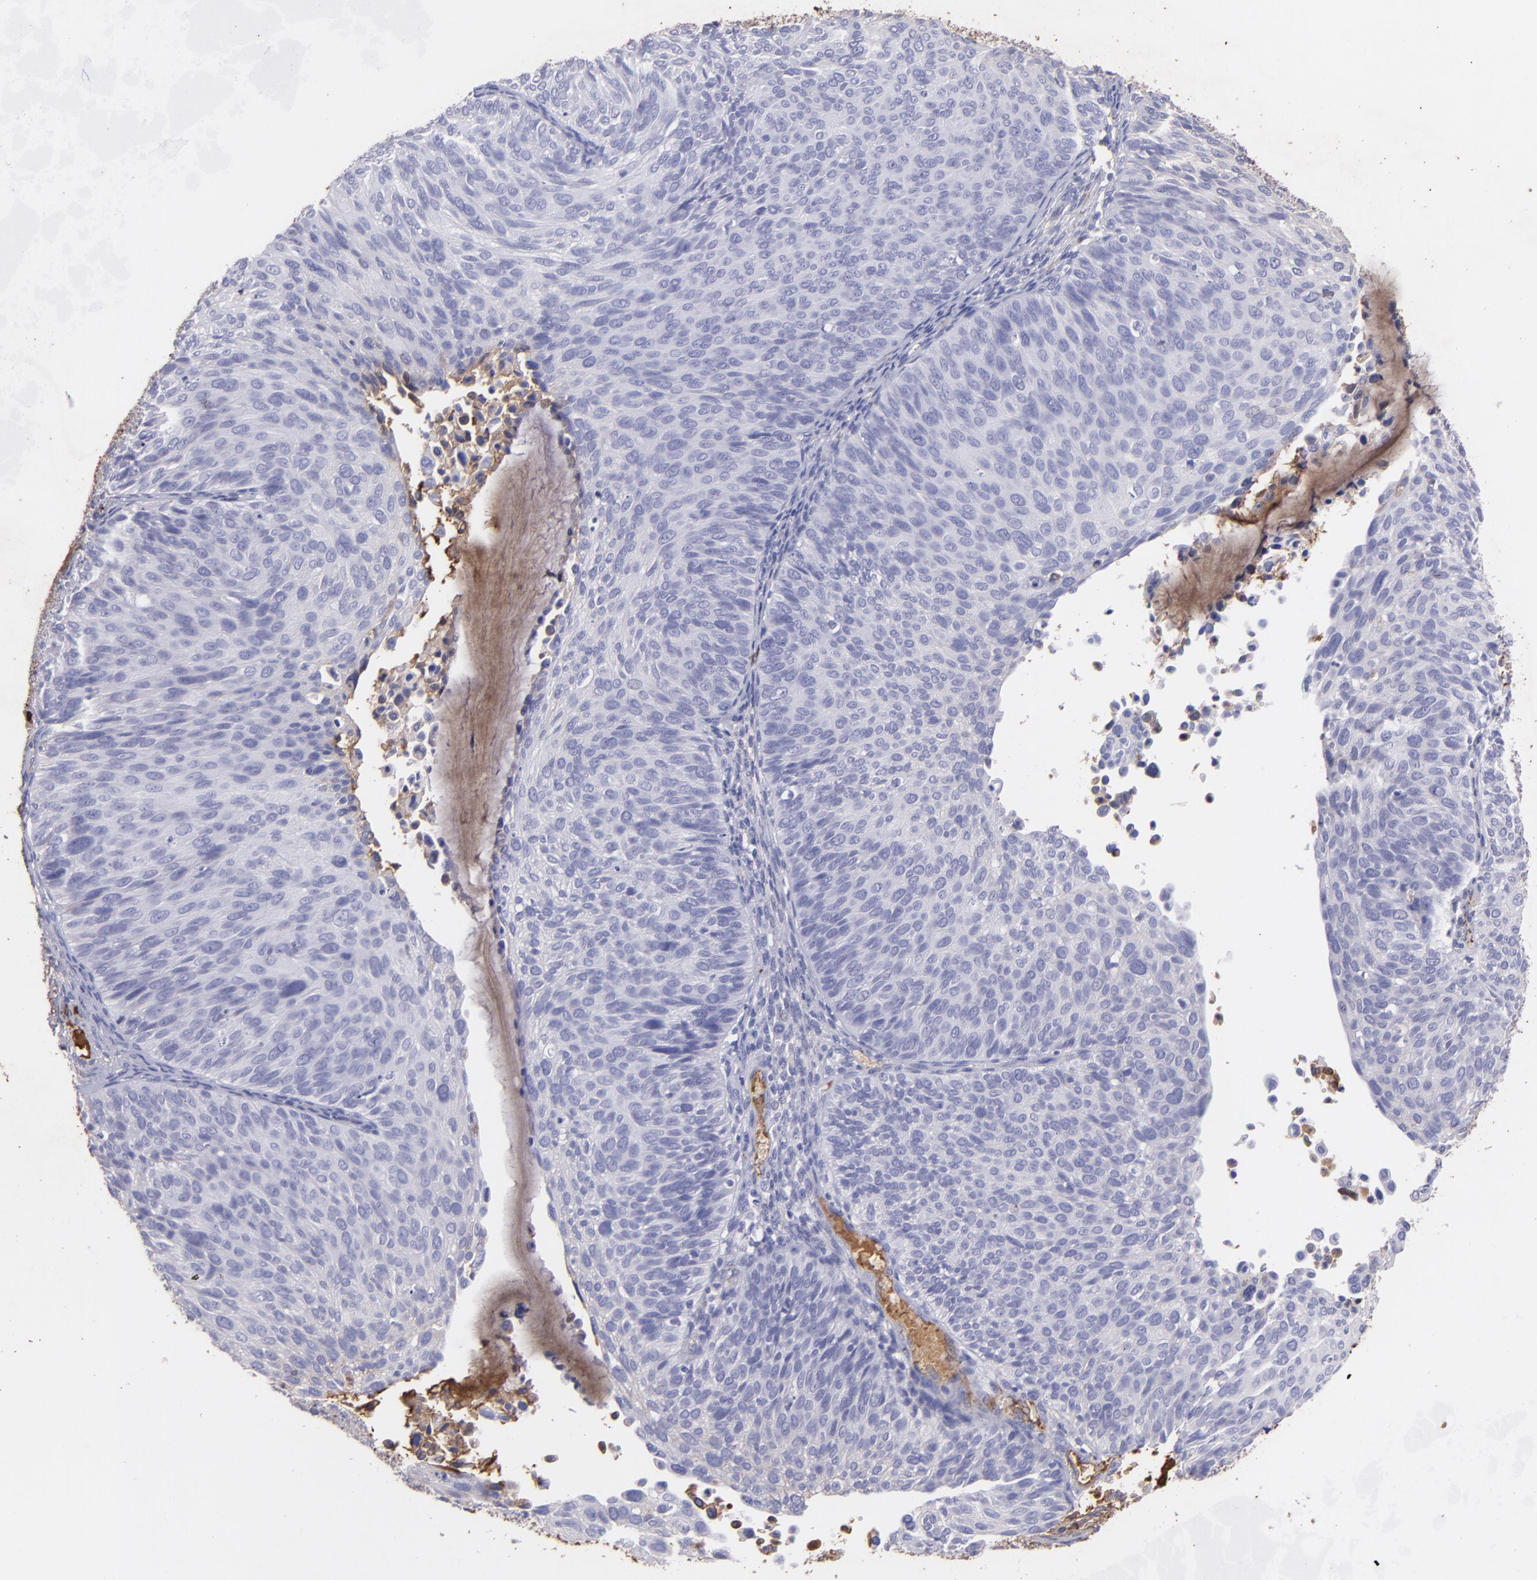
{"staining": {"intensity": "negative", "quantity": "none", "location": "none"}, "tissue": "cervical cancer", "cell_type": "Tumor cells", "image_type": "cancer", "snomed": [{"axis": "morphology", "description": "Squamous cell carcinoma, NOS"}, {"axis": "topography", "description": "Cervix"}], "caption": "An immunohistochemistry (IHC) micrograph of cervical cancer is shown. There is no staining in tumor cells of cervical cancer.", "gene": "FGB", "patient": {"sex": "female", "age": 36}}